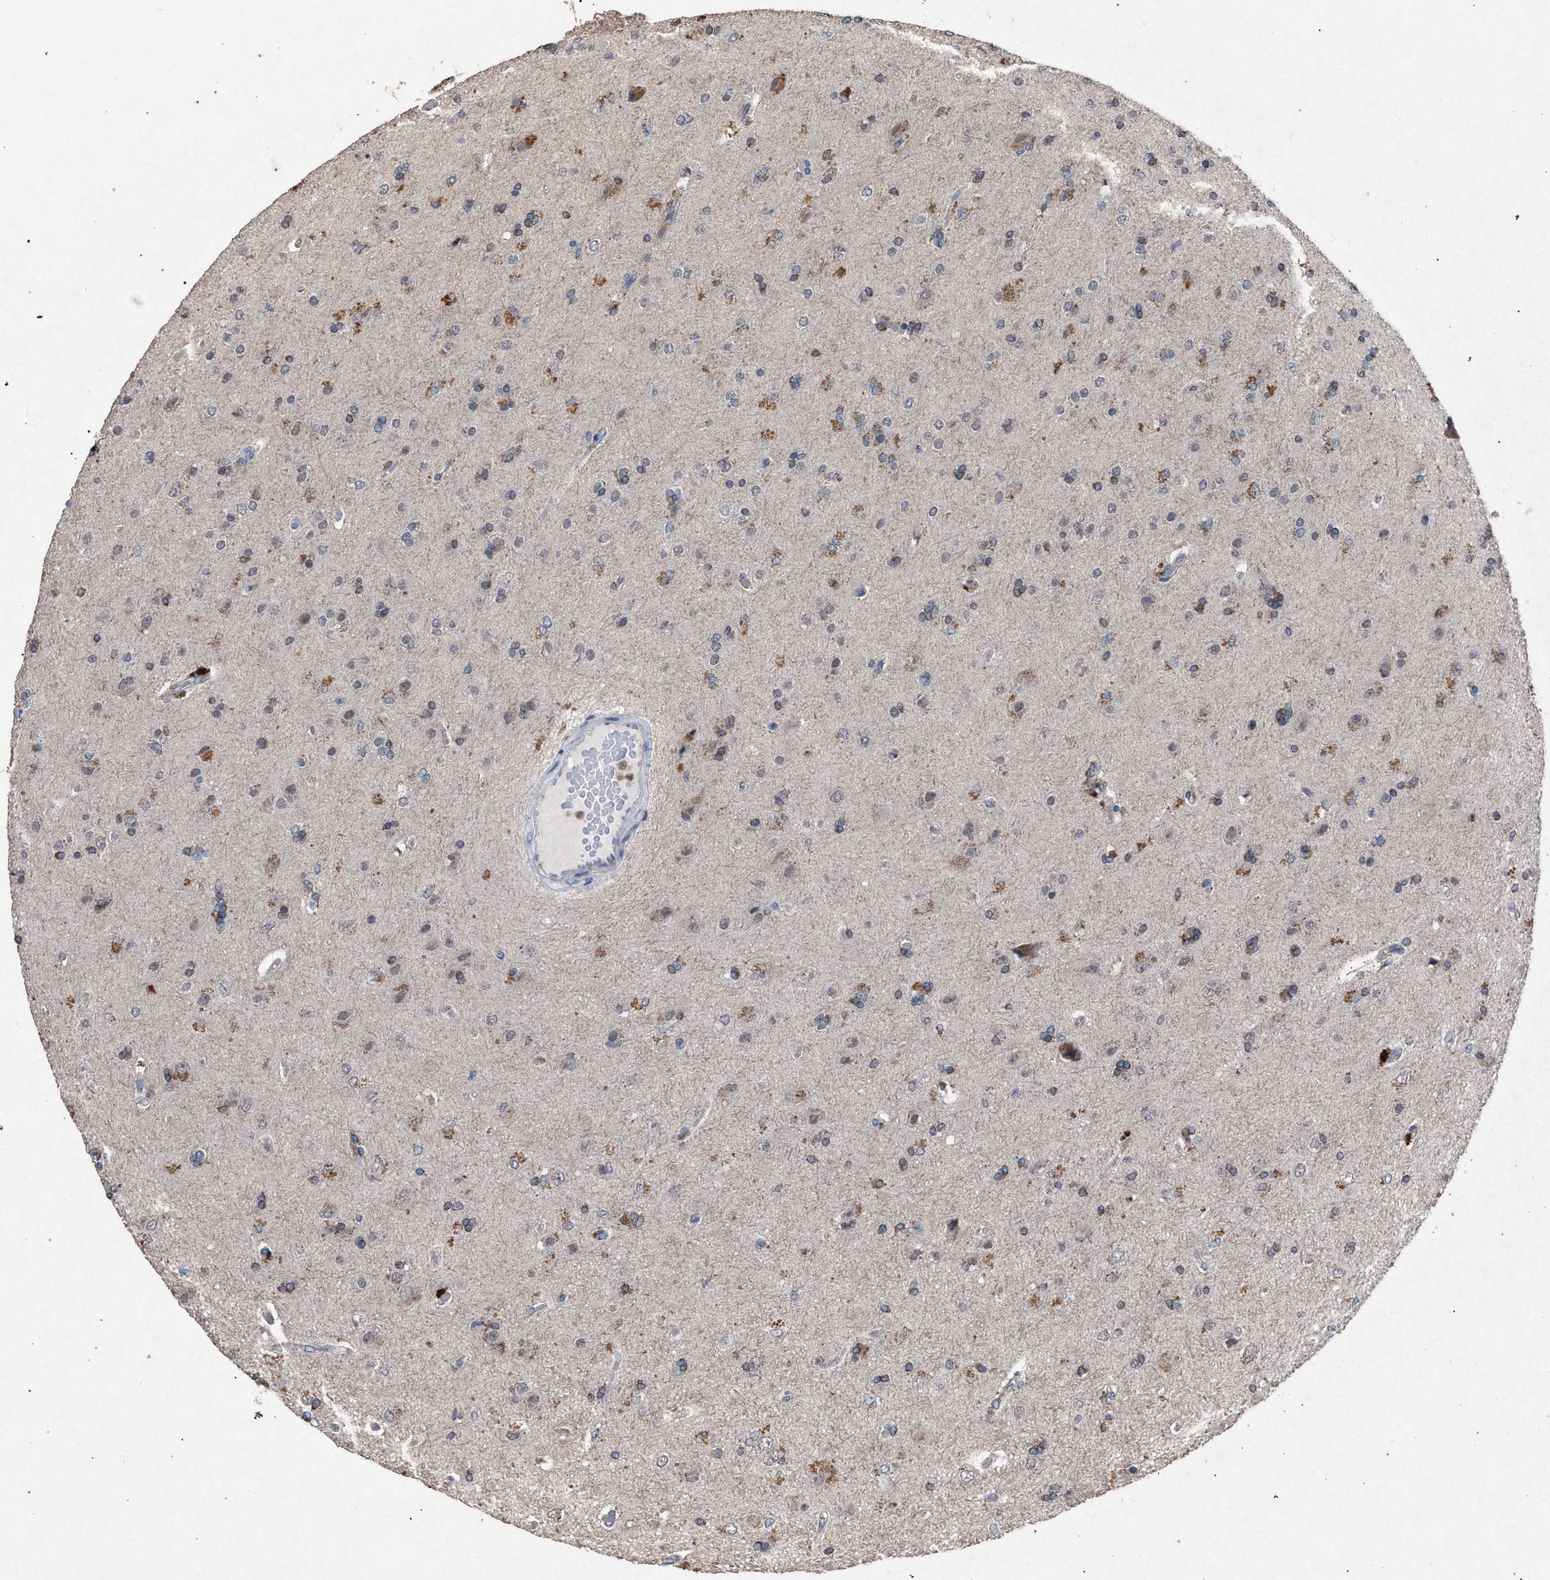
{"staining": {"intensity": "weak", "quantity": ">75%", "location": "cytoplasmic/membranous"}, "tissue": "glioma", "cell_type": "Tumor cells", "image_type": "cancer", "snomed": [{"axis": "morphology", "description": "Glioma, malignant, High grade"}, {"axis": "topography", "description": "Brain"}], "caption": "The image exhibits immunohistochemical staining of malignant glioma (high-grade). There is weak cytoplasmic/membranous positivity is appreciated in approximately >75% of tumor cells.", "gene": "HSD17B4", "patient": {"sex": "male", "age": 72}}